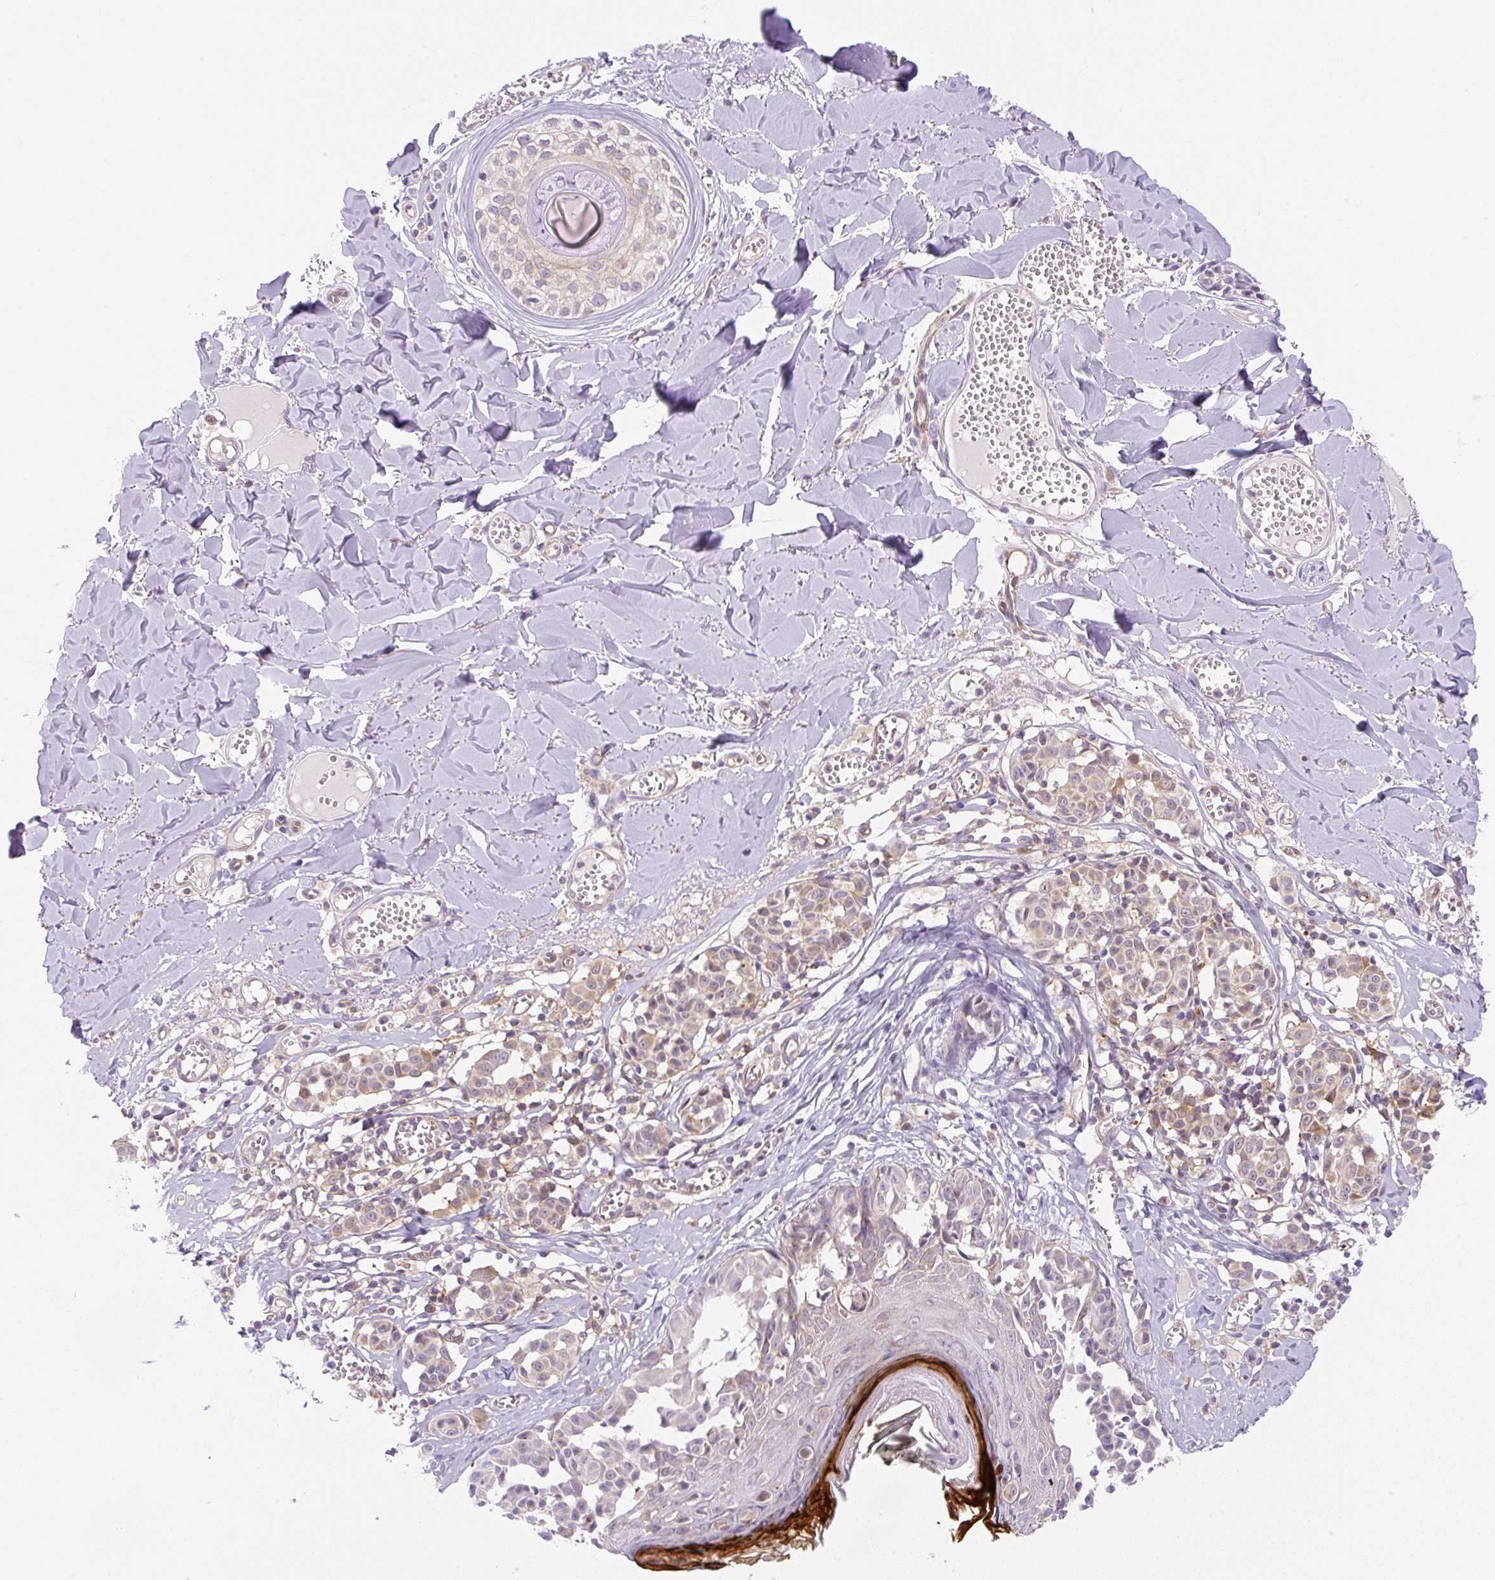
{"staining": {"intensity": "weak", "quantity": "<25%", "location": "cytoplasmic/membranous"}, "tissue": "melanoma", "cell_type": "Tumor cells", "image_type": "cancer", "snomed": [{"axis": "morphology", "description": "Malignant melanoma, NOS"}, {"axis": "topography", "description": "Skin"}], "caption": "Photomicrograph shows no protein positivity in tumor cells of melanoma tissue.", "gene": "OMA1", "patient": {"sex": "female", "age": 43}}